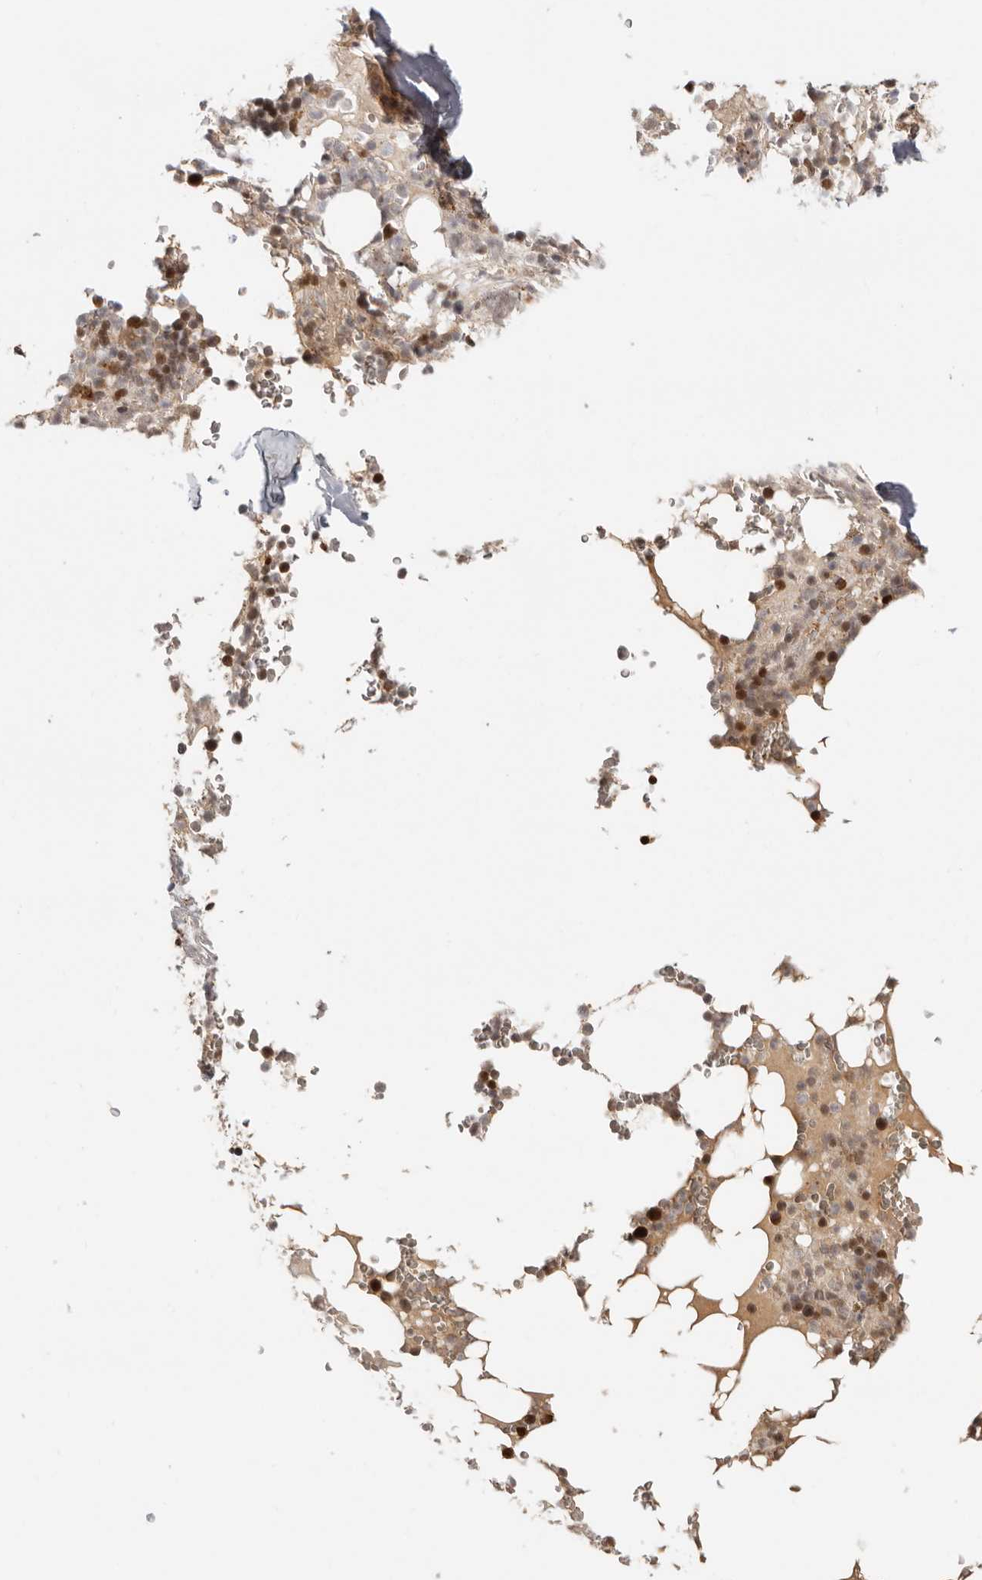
{"staining": {"intensity": "moderate", "quantity": "25%-75%", "location": "nuclear"}, "tissue": "bone marrow", "cell_type": "Hematopoietic cells", "image_type": "normal", "snomed": [{"axis": "morphology", "description": "Normal tissue, NOS"}, {"axis": "topography", "description": "Bone marrow"}], "caption": "This micrograph shows benign bone marrow stained with immunohistochemistry (IHC) to label a protein in brown. The nuclear of hematopoietic cells show moderate positivity for the protein. Nuclei are counter-stained blue.", "gene": "PSMA5", "patient": {"sex": "male", "age": 58}}